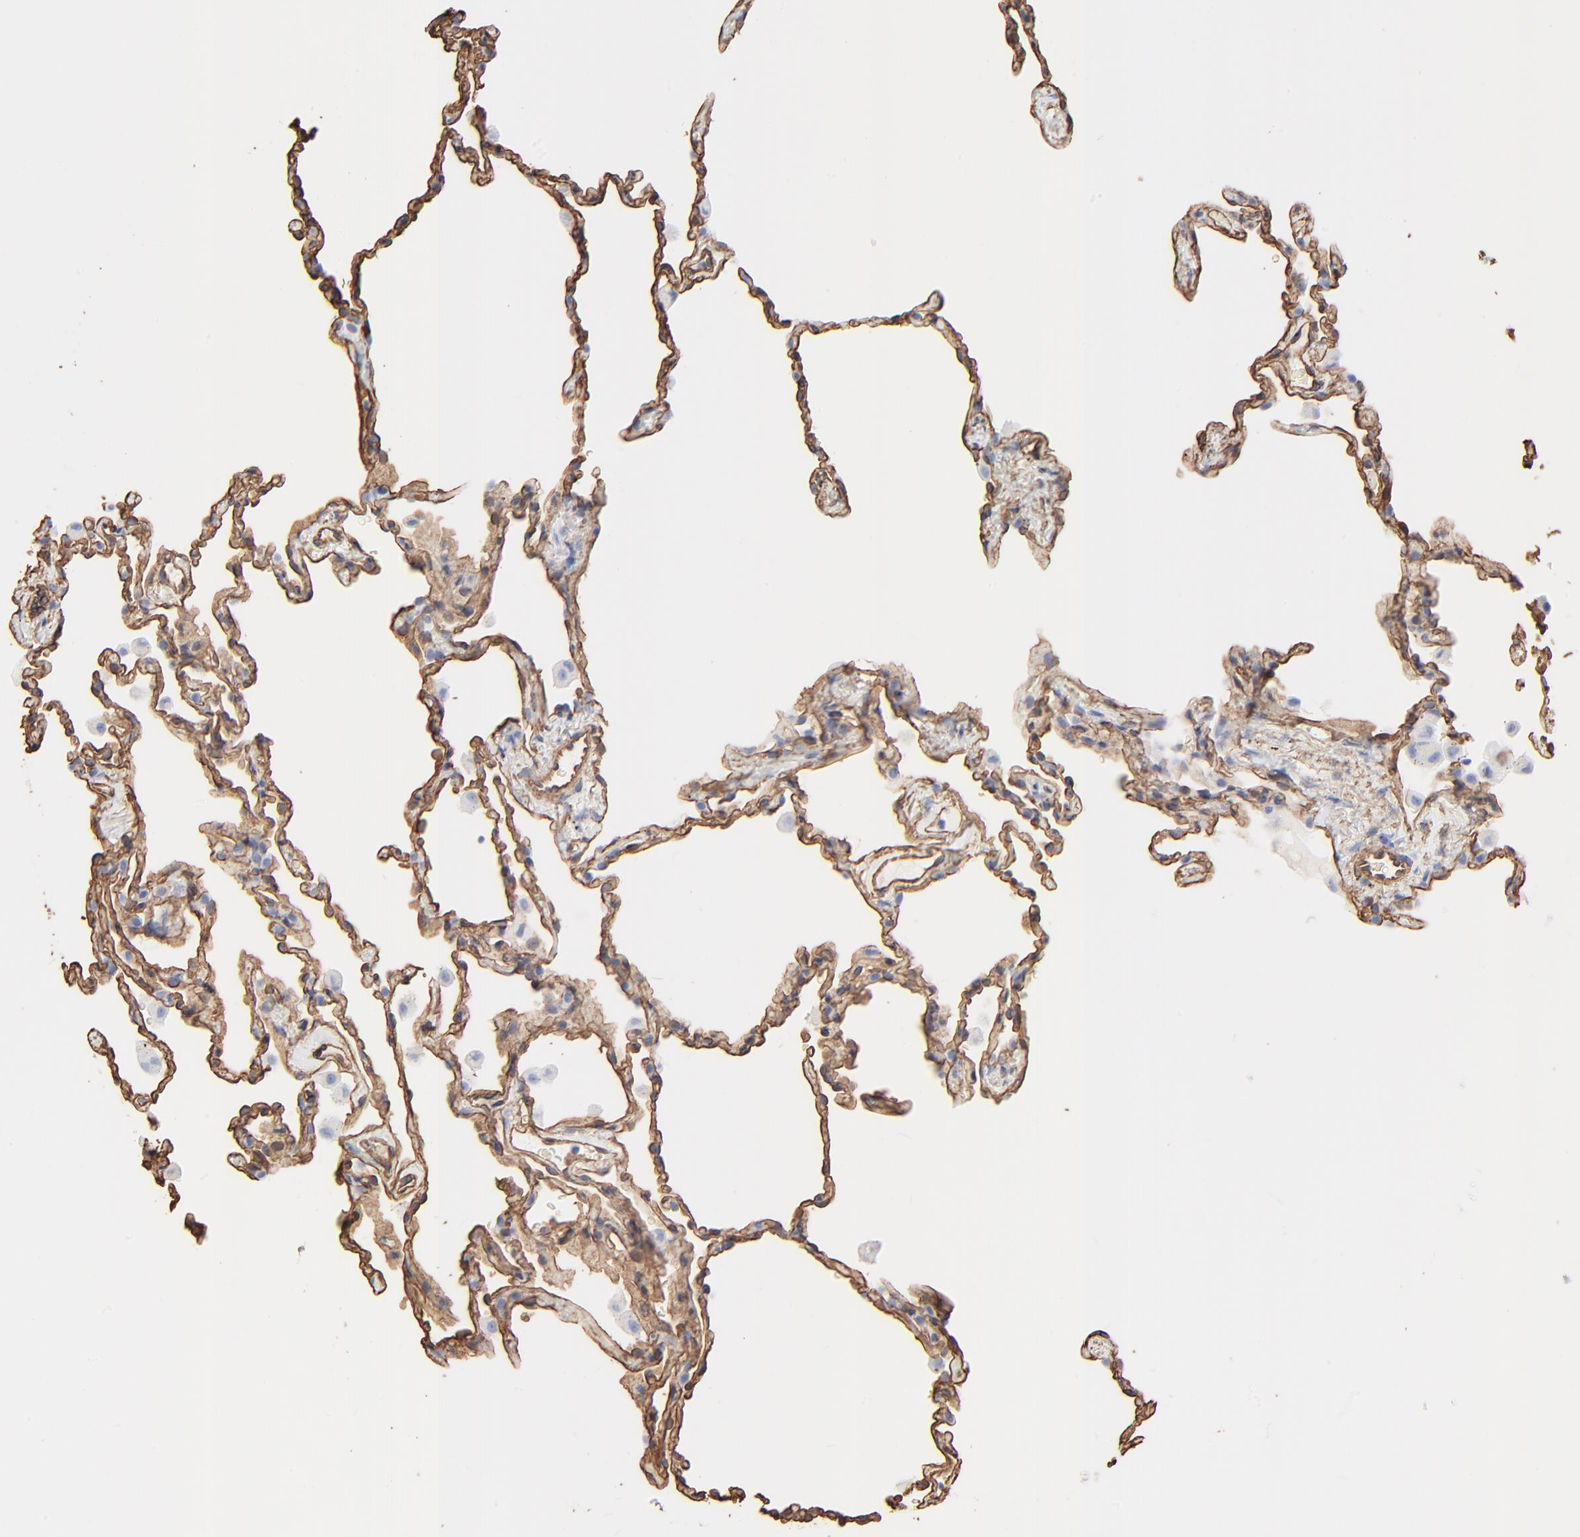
{"staining": {"intensity": "moderate", "quantity": "25%-75%", "location": "cytoplasmic/membranous"}, "tissue": "lung", "cell_type": "Alveolar cells", "image_type": "normal", "snomed": [{"axis": "morphology", "description": "Normal tissue, NOS"}, {"axis": "morphology", "description": "Soft tissue tumor metastatic"}, {"axis": "topography", "description": "Lung"}], "caption": "Protein analysis of unremarkable lung reveals moderate cytoplasmic/membranous positivity in about 25%-75% of alveolar cells.", "gene": "CAV1", "patient": {"sex": "male", "age": 59}}